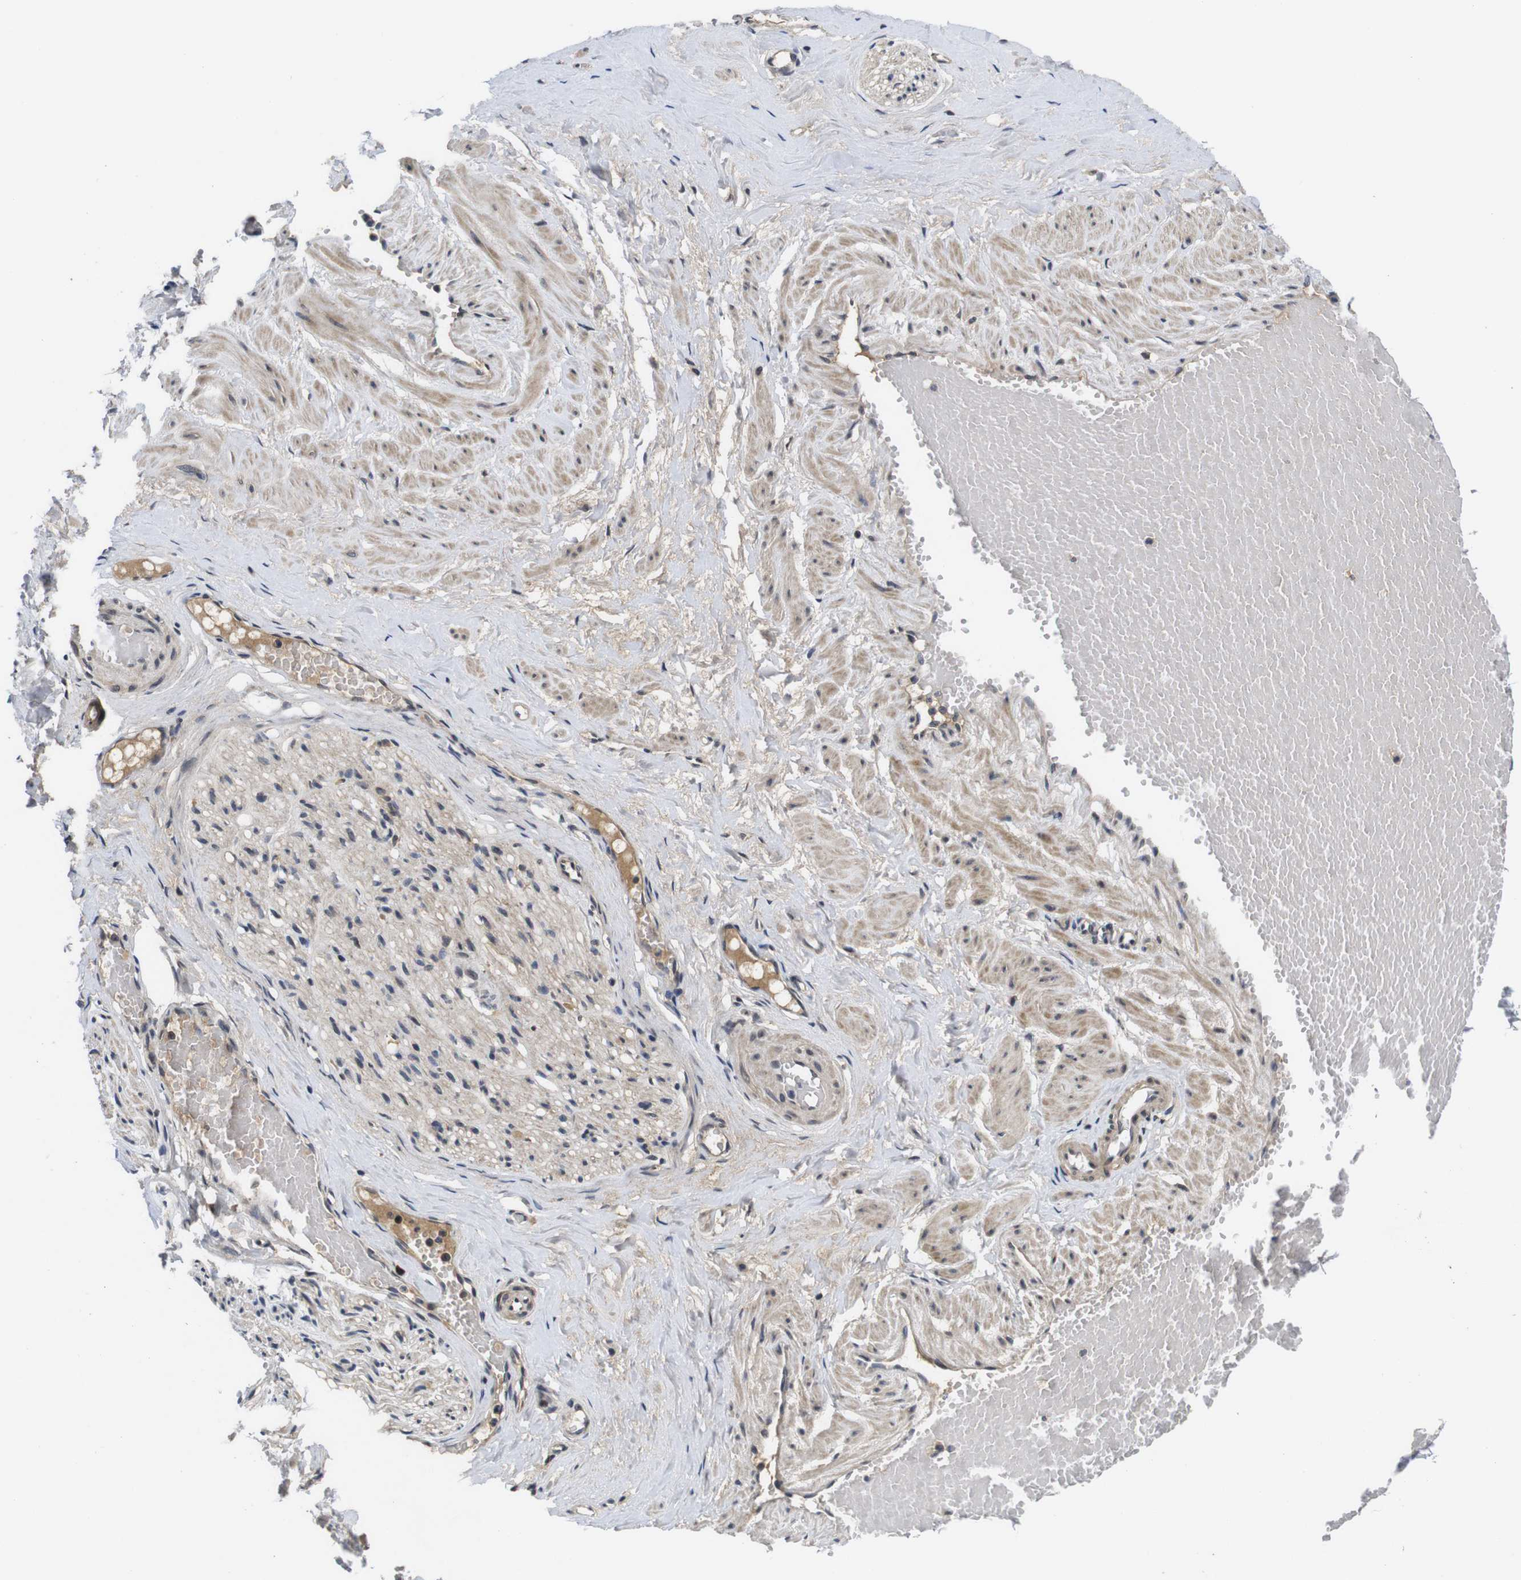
{"staining": {"intensity": "weak", "quantity": "25%-75%", "location": "cytoplasmic/membranous"}, "tissue": "adipose tissue", "cell_type": "Adipocytes", "image_type": "normal", "snomed": [{"axis": "morphology", "description": "Normal tissue, NOS"}, {"axis": "topography", "description": "Soft tissue"}, {"axis": "topography", "description": "Vascular tissue"}], "caption": "Protein analysis of normal adipose tissue shows weak cytoplasmic/membranous positivity in approximately 25%-75% of adipocytes. (Brightfield microscopy of DAB IHC at high magnification).", "gene": "ZBTB46", "patient": {"sex": "female", "age": 35}}